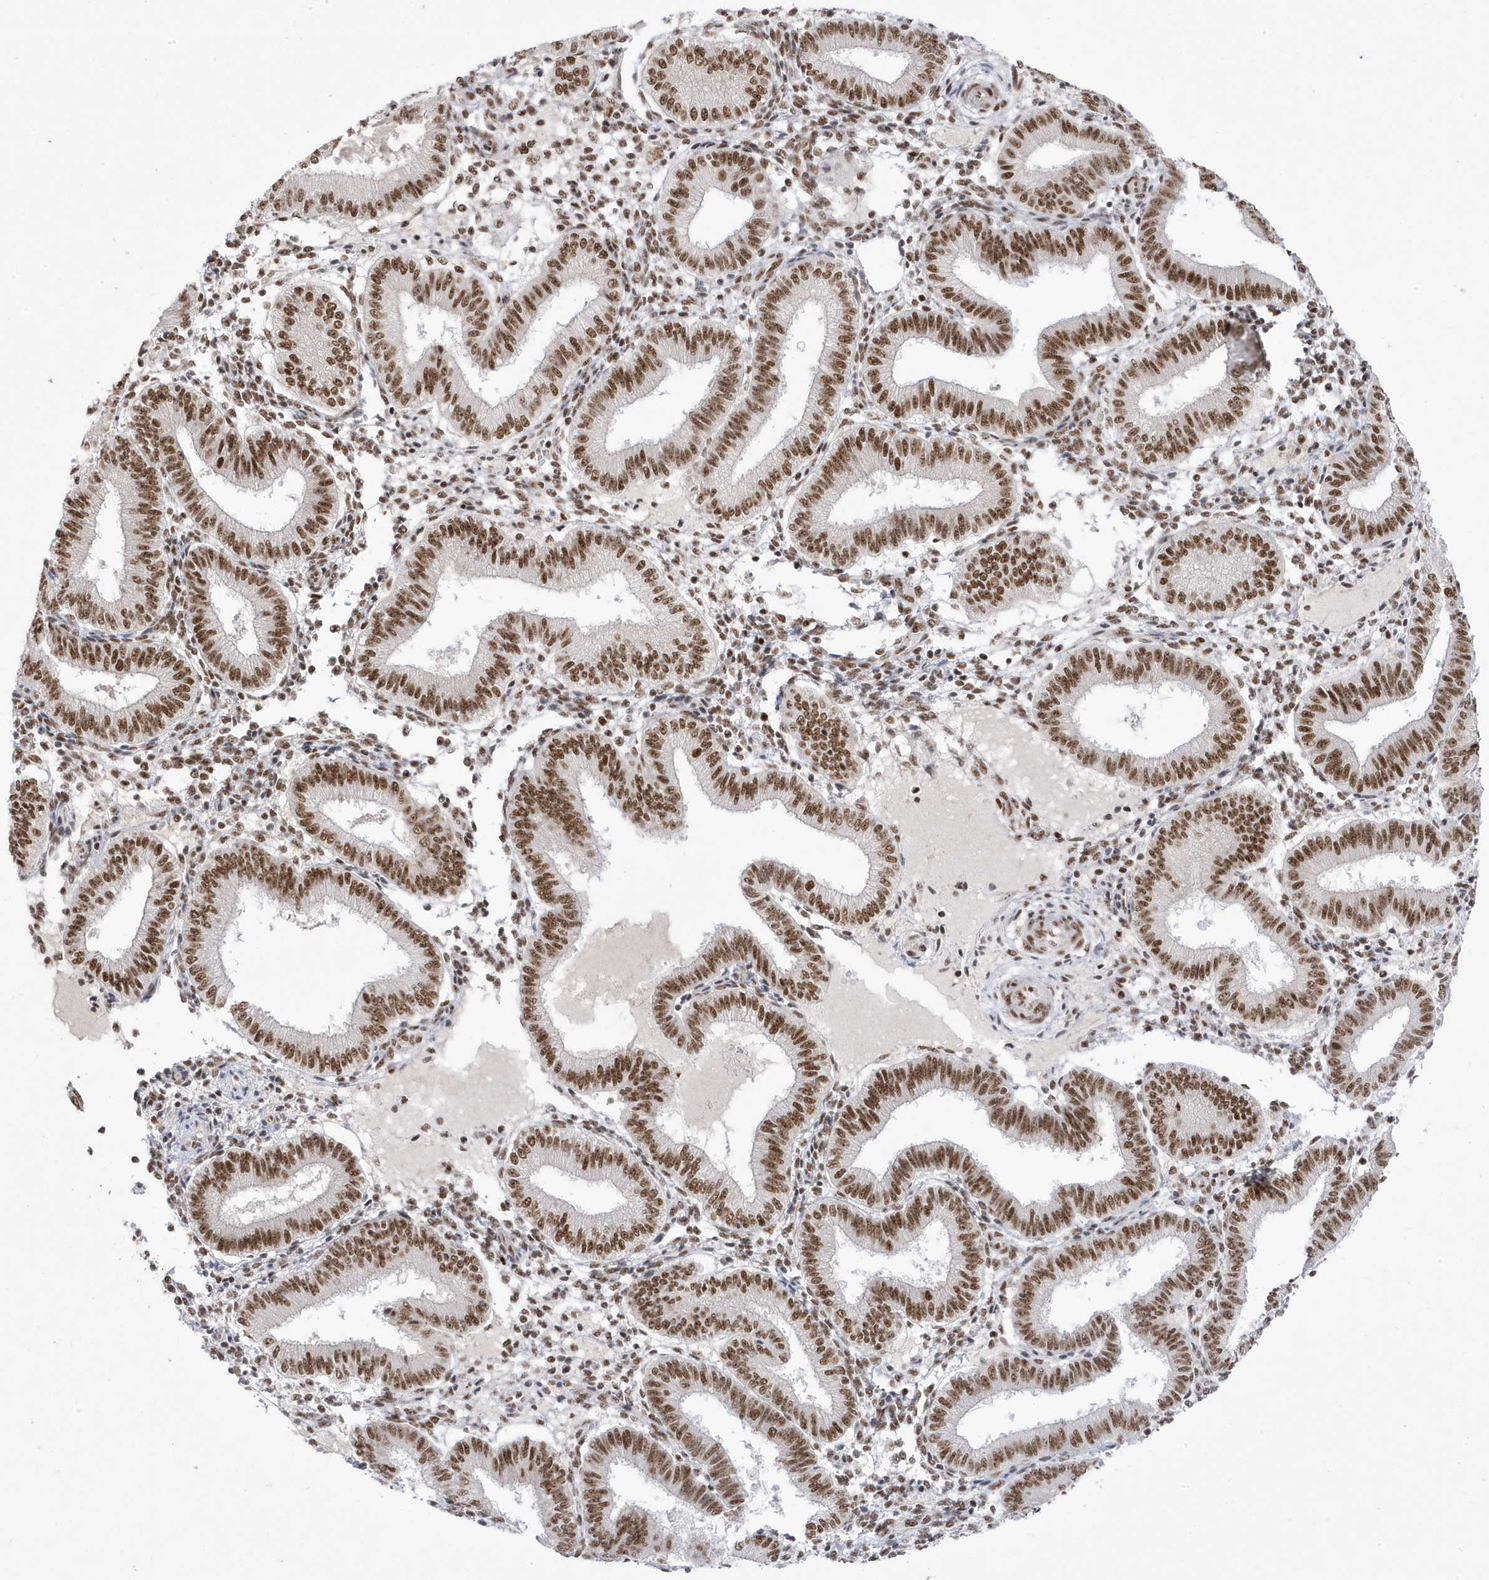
{"staining": {"intensity": "strong", "quantity": "25%-75%", "location": "nuclear"}, "tissue": "endometrium", "cell_type": "Cells in endometrial stroma", "image_type": "normal", "snomed": [{"axis": "morphology", "description": "Normal tissue, NOS"}, {"axis": "topography", "description": "Endometrium"}], "caption": "Immunohistochemistry (IHC) (DAB) staining of benign human endometrium exhibits strong nuclear protein staining in approximately 25%-75% of cells in endometrial stroma. (DAB IHC, brown staining for protein, blue staining for nuclei).", "gene": "MTREX", "patient": {"sex": "female", "age": 39}}